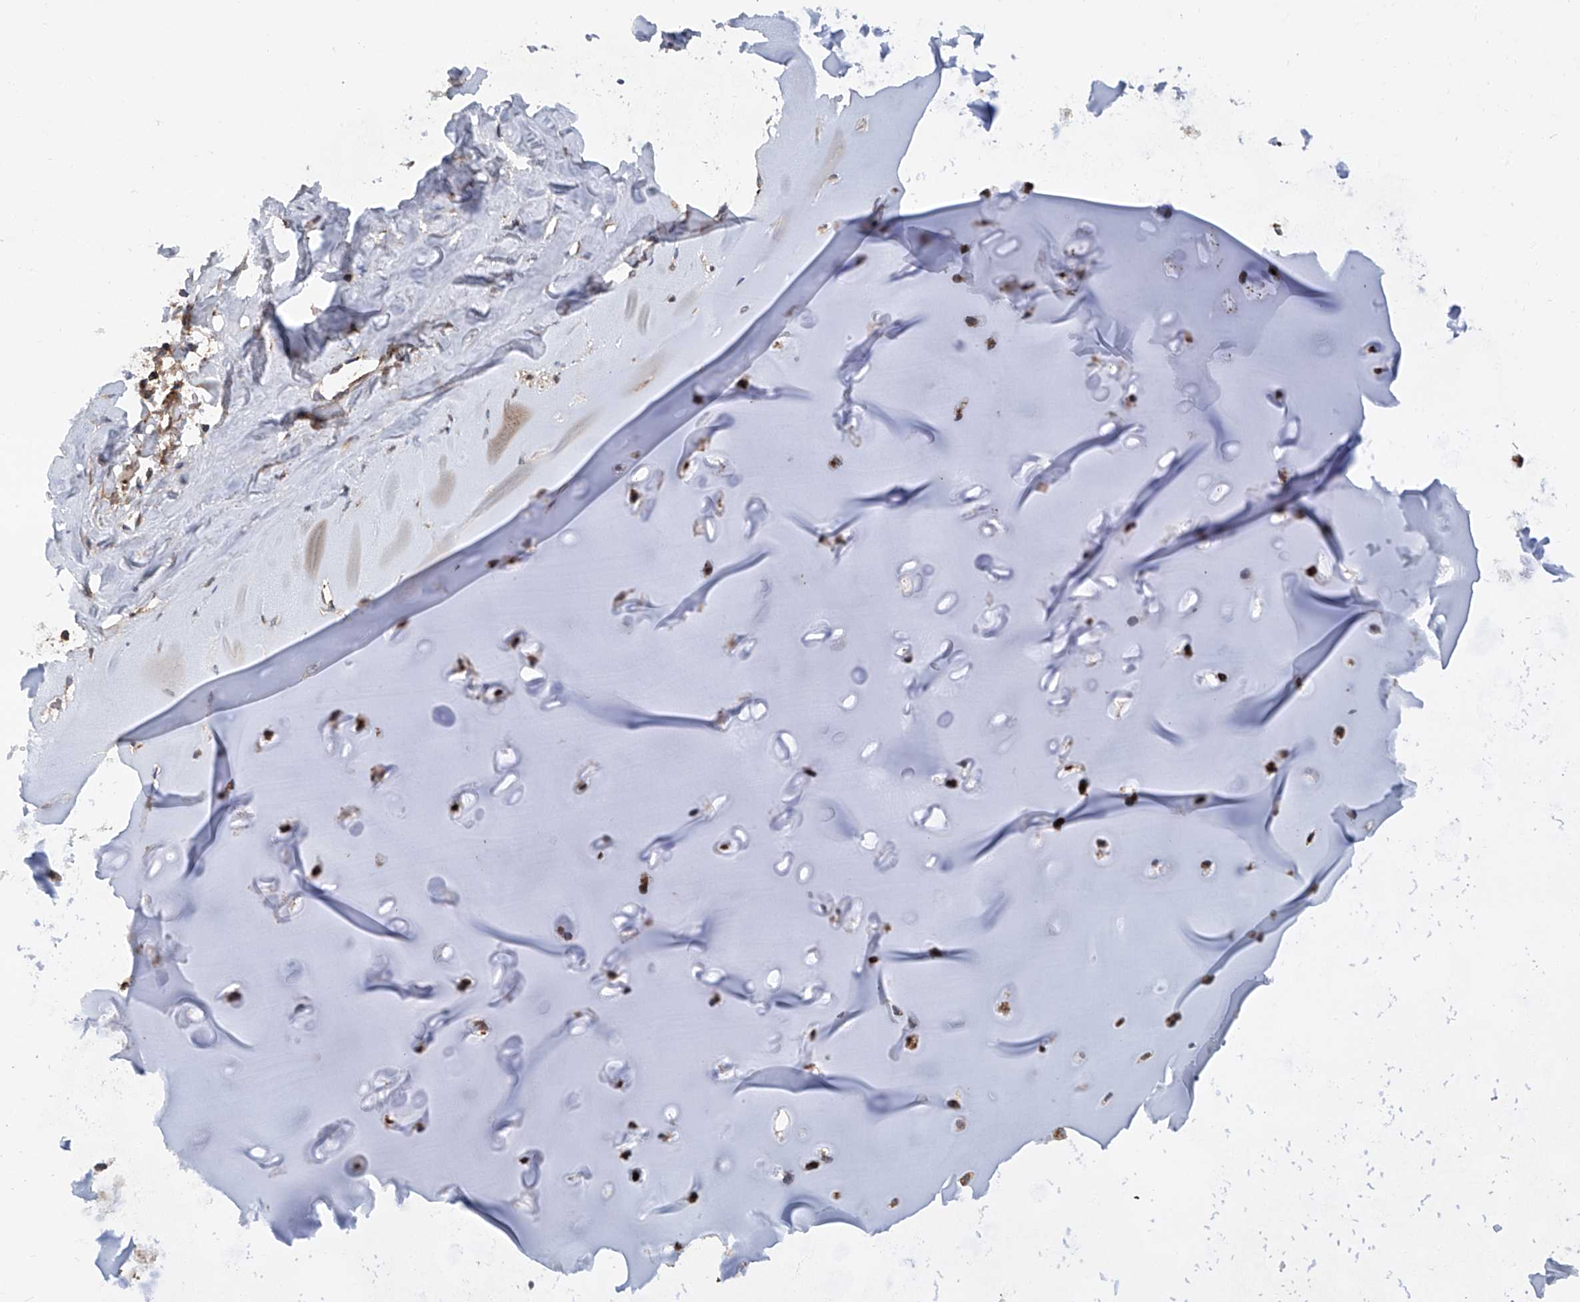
{"staining": {"intensity": "negative", "quantity": "none", "location": "none"}, "tissue": "adipose tissue", "cell_type": "Adipocytes", "image_type": "normal", "snomed": [{"axis": "morphology", "description": "Normal tissue, NOS"}, {"axis": "morphology", "description": "Basal cell carcinoma"}, {"axis": "topography", "description": "Cartilage tissue"}, {"axis": "topography", "description": "Nasopharynx"}, {"axis": "topography", "description": "Oral tissue"}], "caption": "Adipocytes show no significant protein positivity in unremarkable adipose tissue. (DAB (3,3'-diaminobenzidine) immunohistochemistry (IHC) visualized using brightfield microscopy, high magnification).", "gene": "SMAP1", "patient": {"sex": "female", "age": 77}}